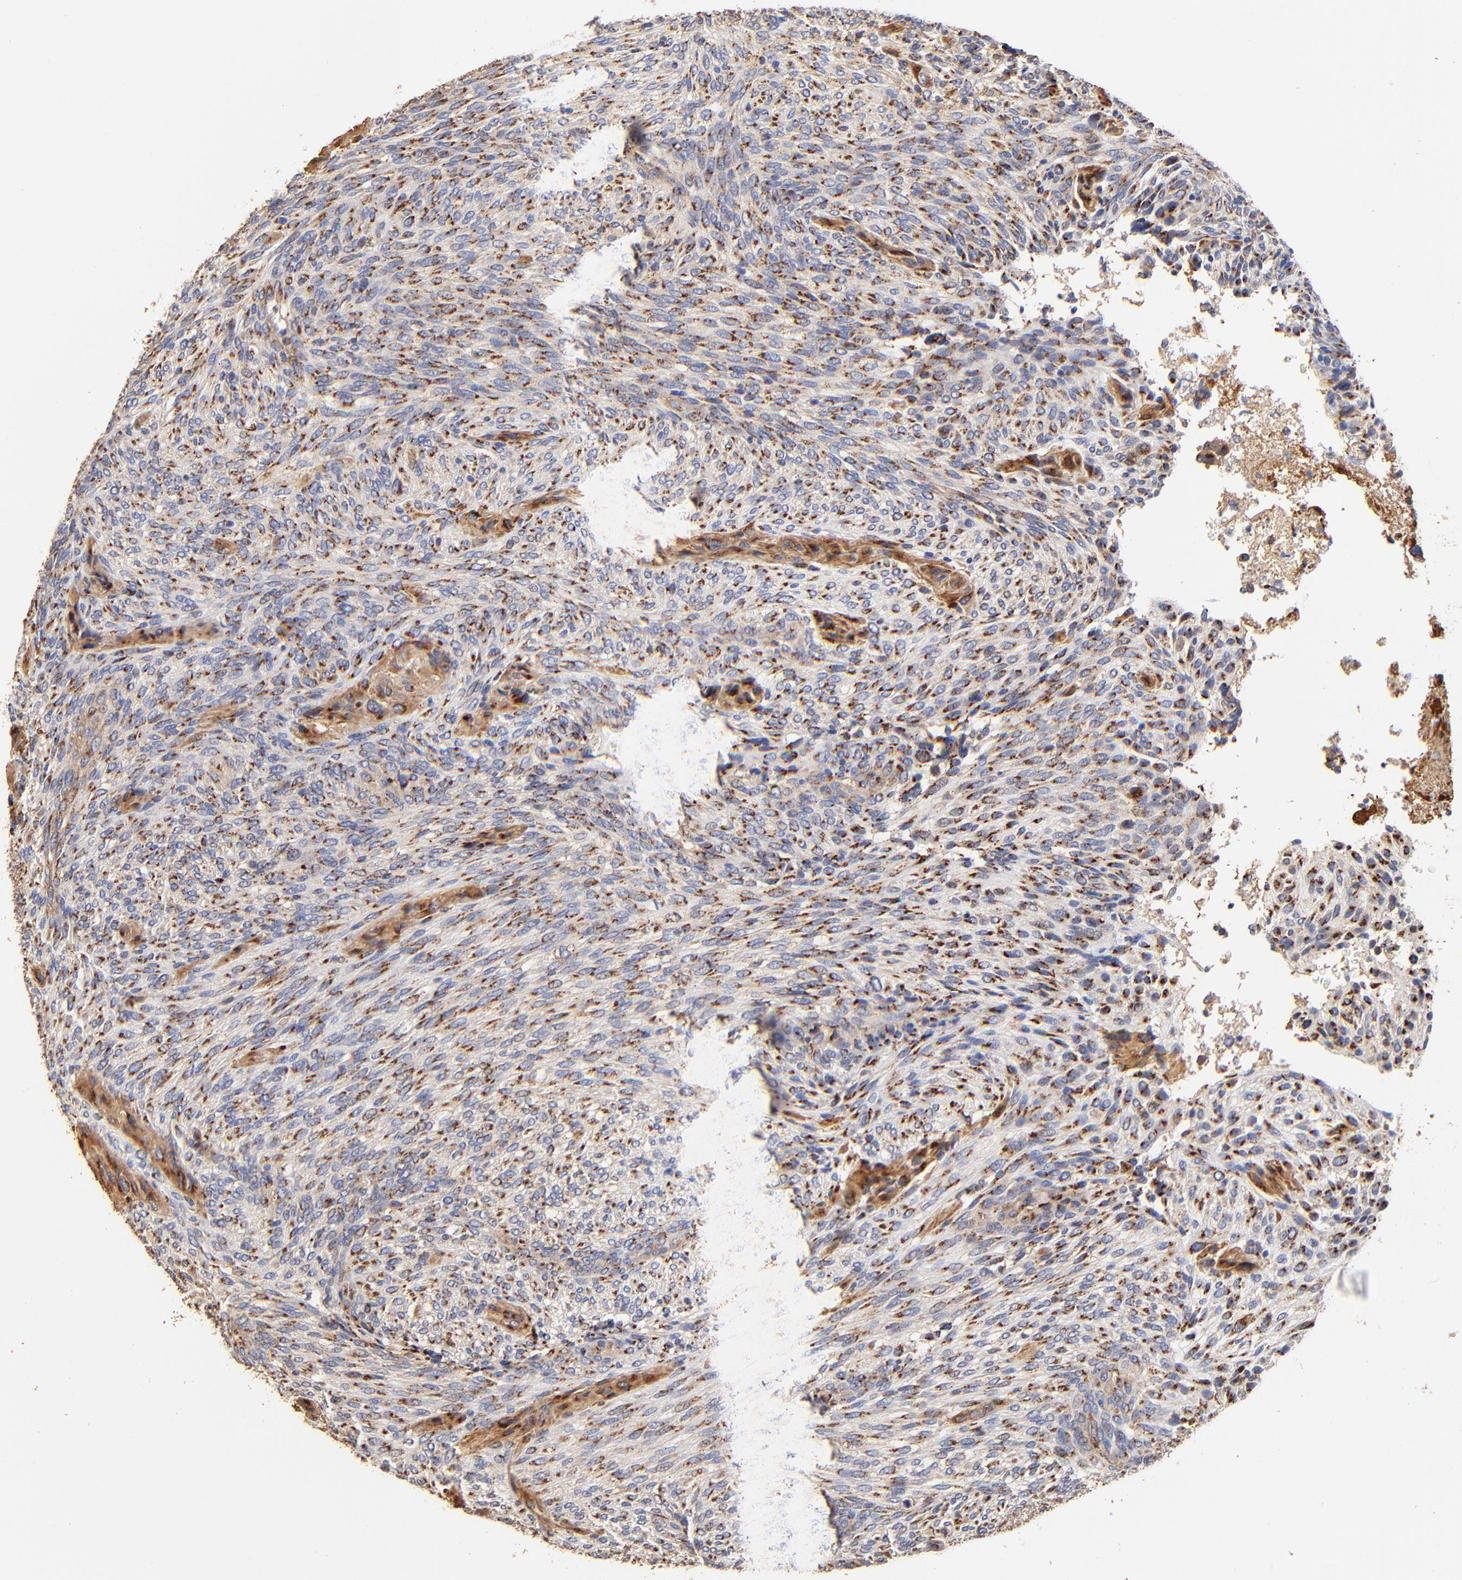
{"staining": {"intensity": "moderate", "quantity": ">75%", "location": "cytoplasmic/membranous"}, "tissue": "glioma", "cell_type": "Tumor cells", "image_type": "cancer", "snomed": [{"axis": "morphology", "description": "Glioma, malignant, High grade"}, {"axis": "topography", "description": "Cerebral cortex"}], "caption": "Protein expression by immunohistochemistry (IHC) demonstrates moderate cytoplasmic/membranous positivity in about >75% of tumor cells in glioma.", "gene": "FMNL3", "patient": {"sex": "female", "age": 55}}